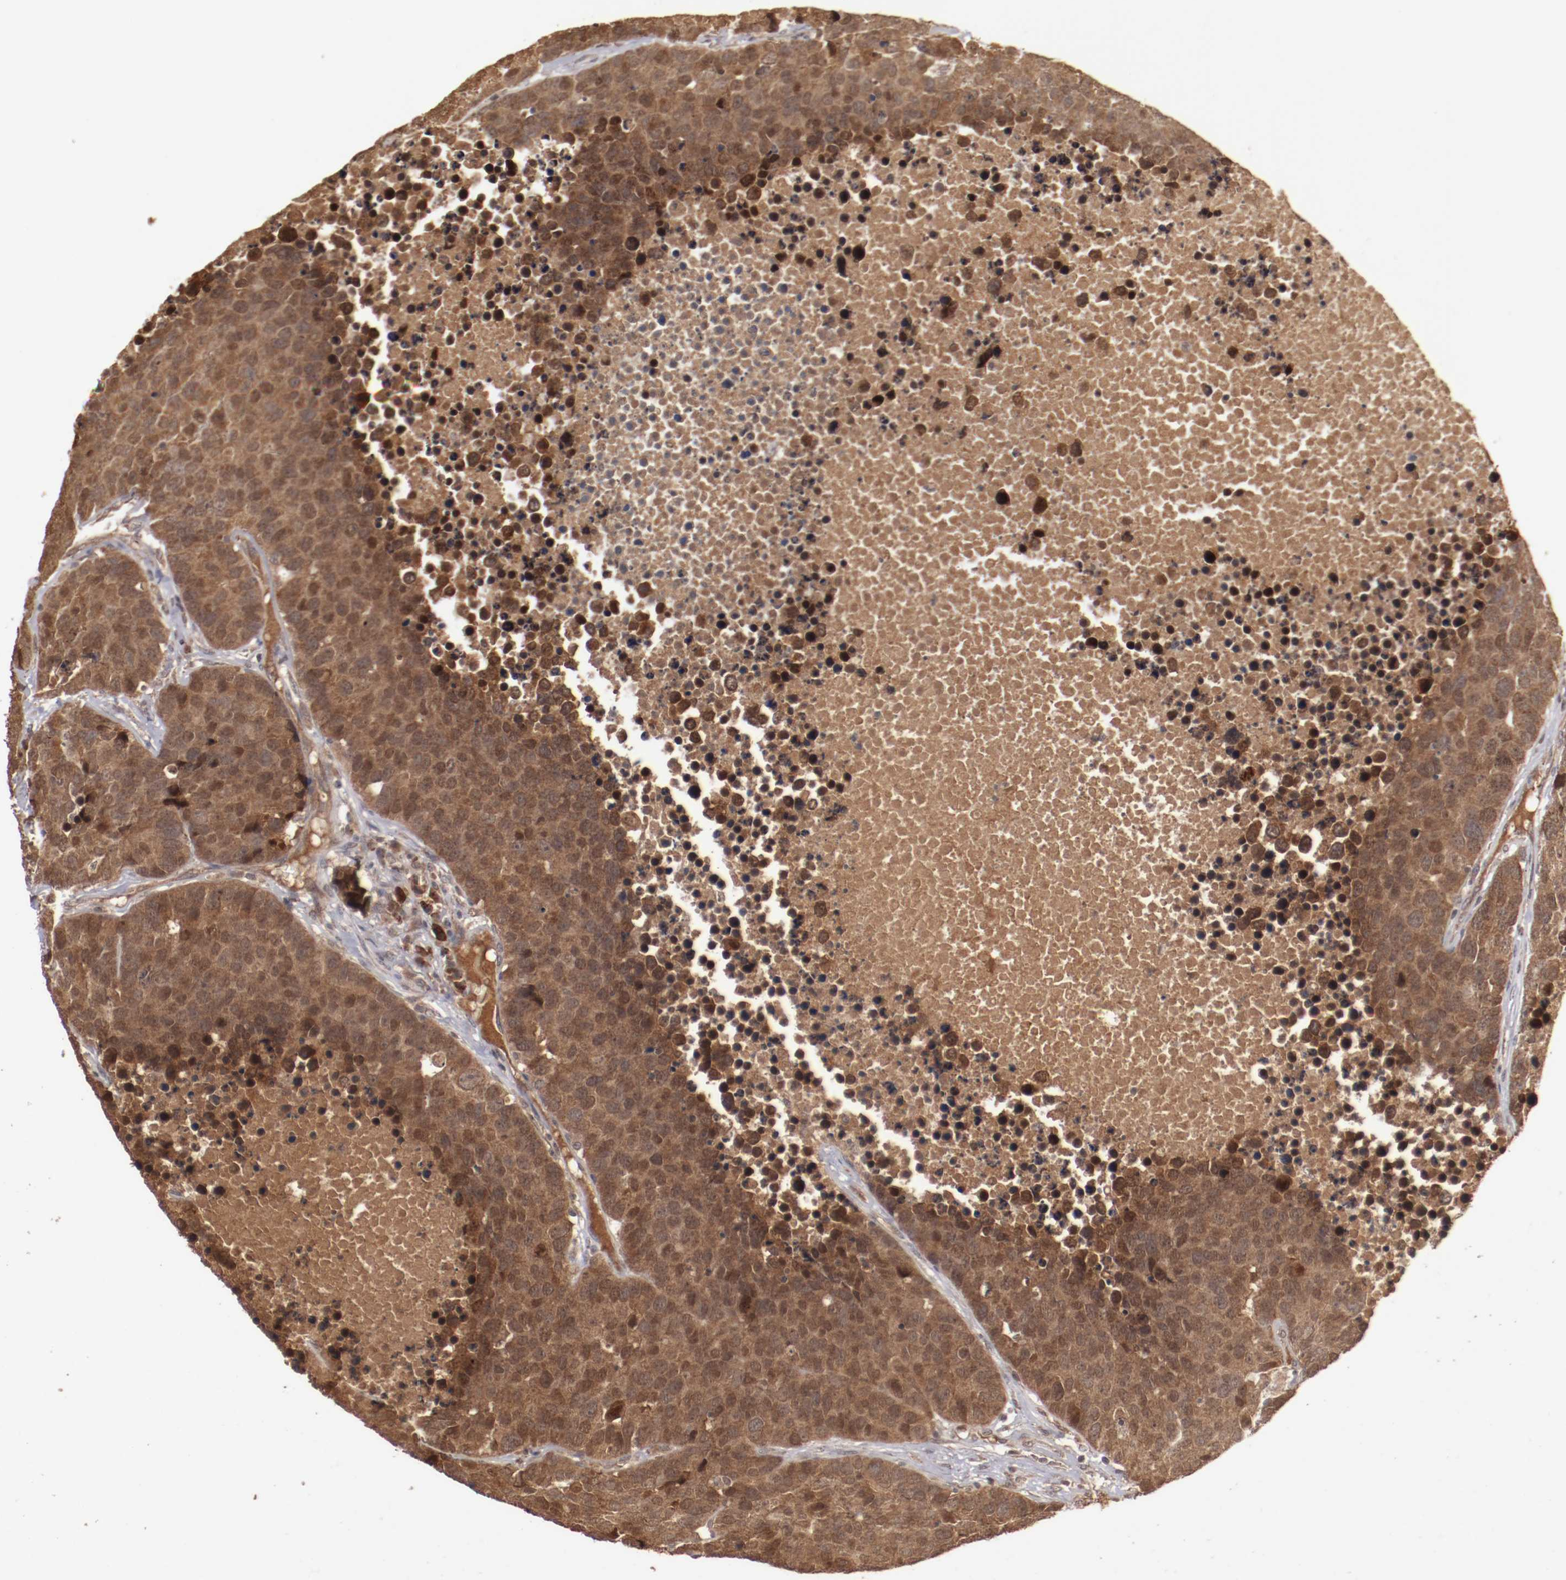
{"staining": {"intensity": "strong", "quantity": ">75%", "location": "cytoplasmic/membranous"}, "tissue": "carcinoid", "cell_type": "Tumor cells", "image_type": "cancer", "snomed": [{"axis": "morphology", "description": "Carcinoid, malignant, NOS"}, {"axis": "topography", "description": "Lung"}], "caption": "This is a photomicrograph of IHC staining of carcinoid, which shows strong staining in the cytoplasmic/membranous of tumor cells.", "gene": "TENM1", "patient": {"sex": "male", "age": 60}}